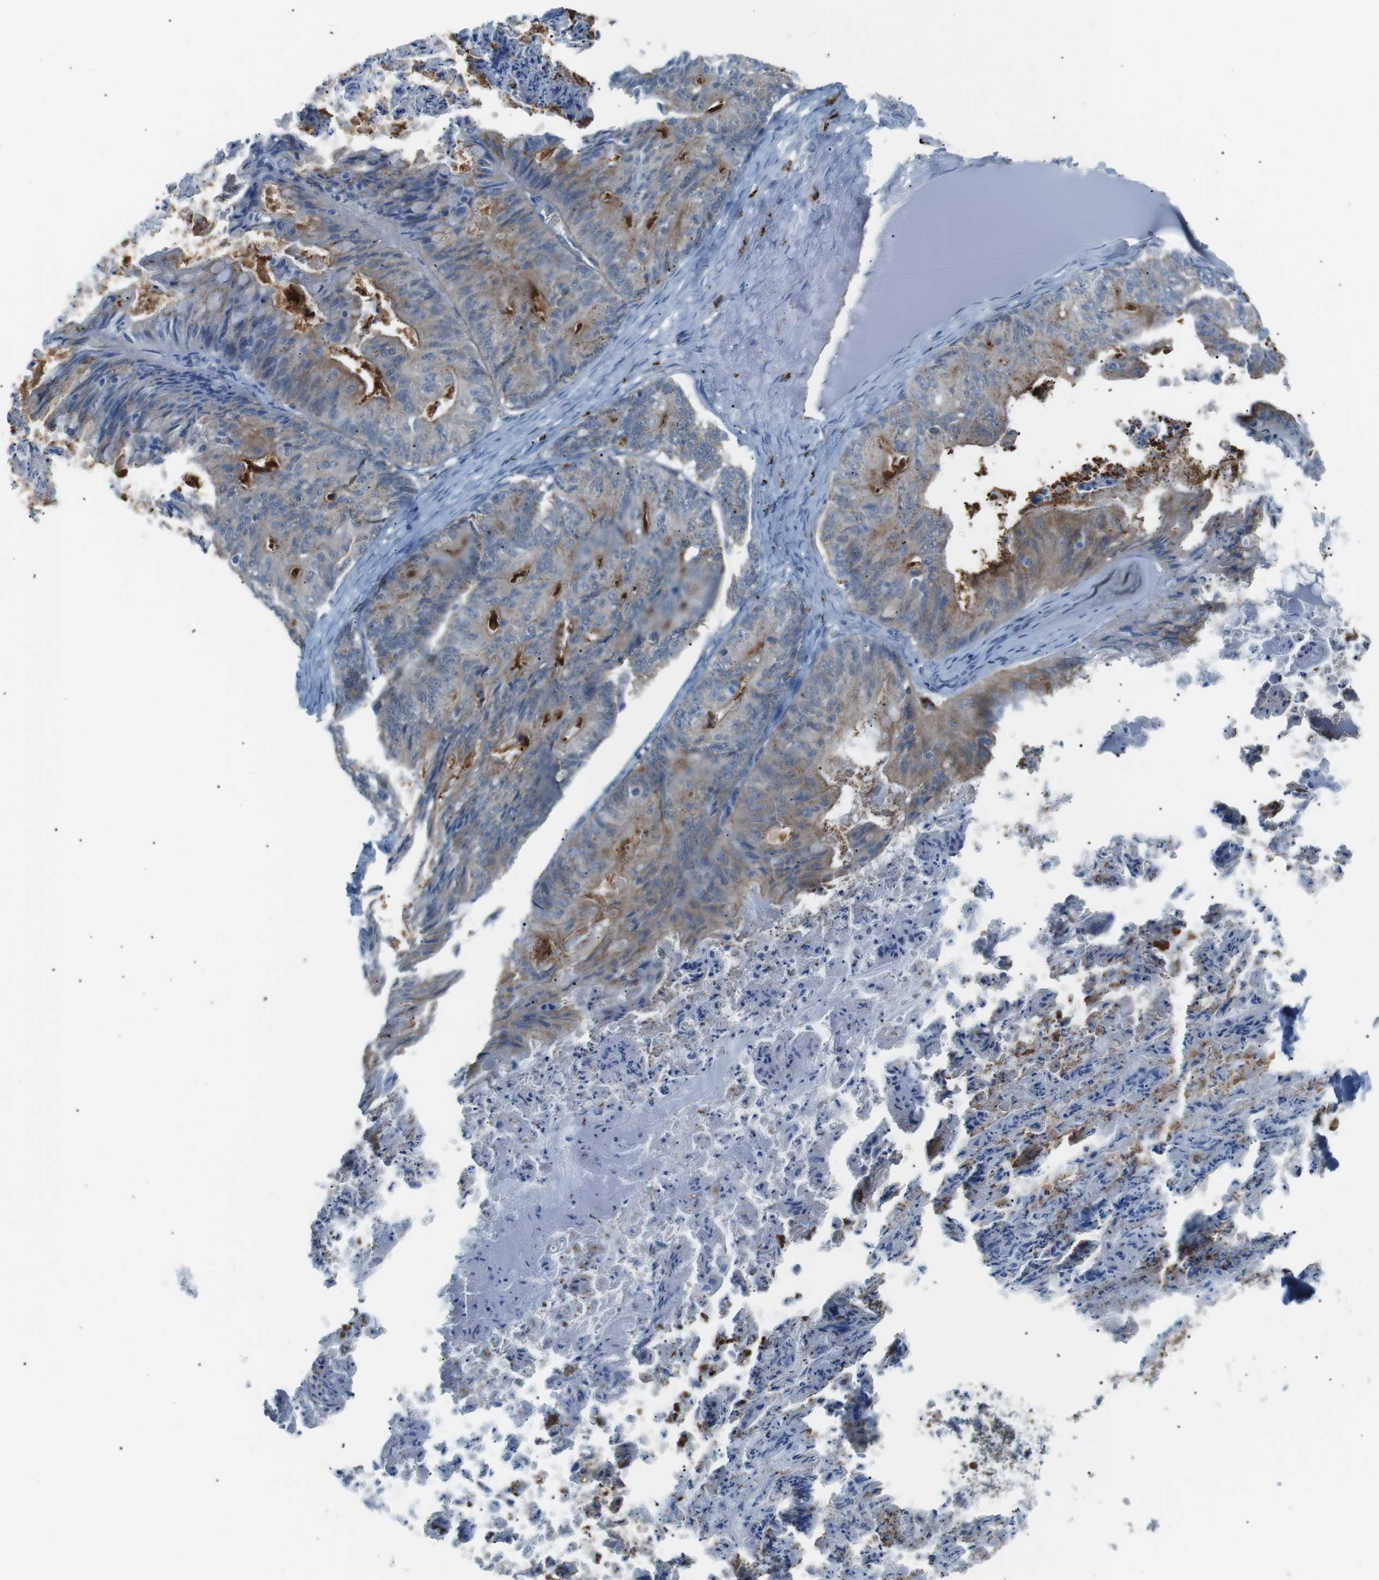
{"staining": {"intensity": "weak", "quantity": "25%-75%", "location": "cytoplasmic/membranous"}, "tissue": "ovarian cancer", "cell_type": "Tumor cells", "image_type": "cancer", "snomed": [{"axis": "morphology", "description": "Cystadenocarcinoma, mucinous, NOS"}, {"axis": "topography", "description": "Ovary"}], "caption": "Immunohistochemical staining of human mucinous cystadenocarcinoma (ovarian) displays low levels of weak cytoplasmic/membranous positivity in approximately 25%-75% of tumor cells.", "gene": "B4GALNT2", "patient": {"sex": "female", "age": 37}}